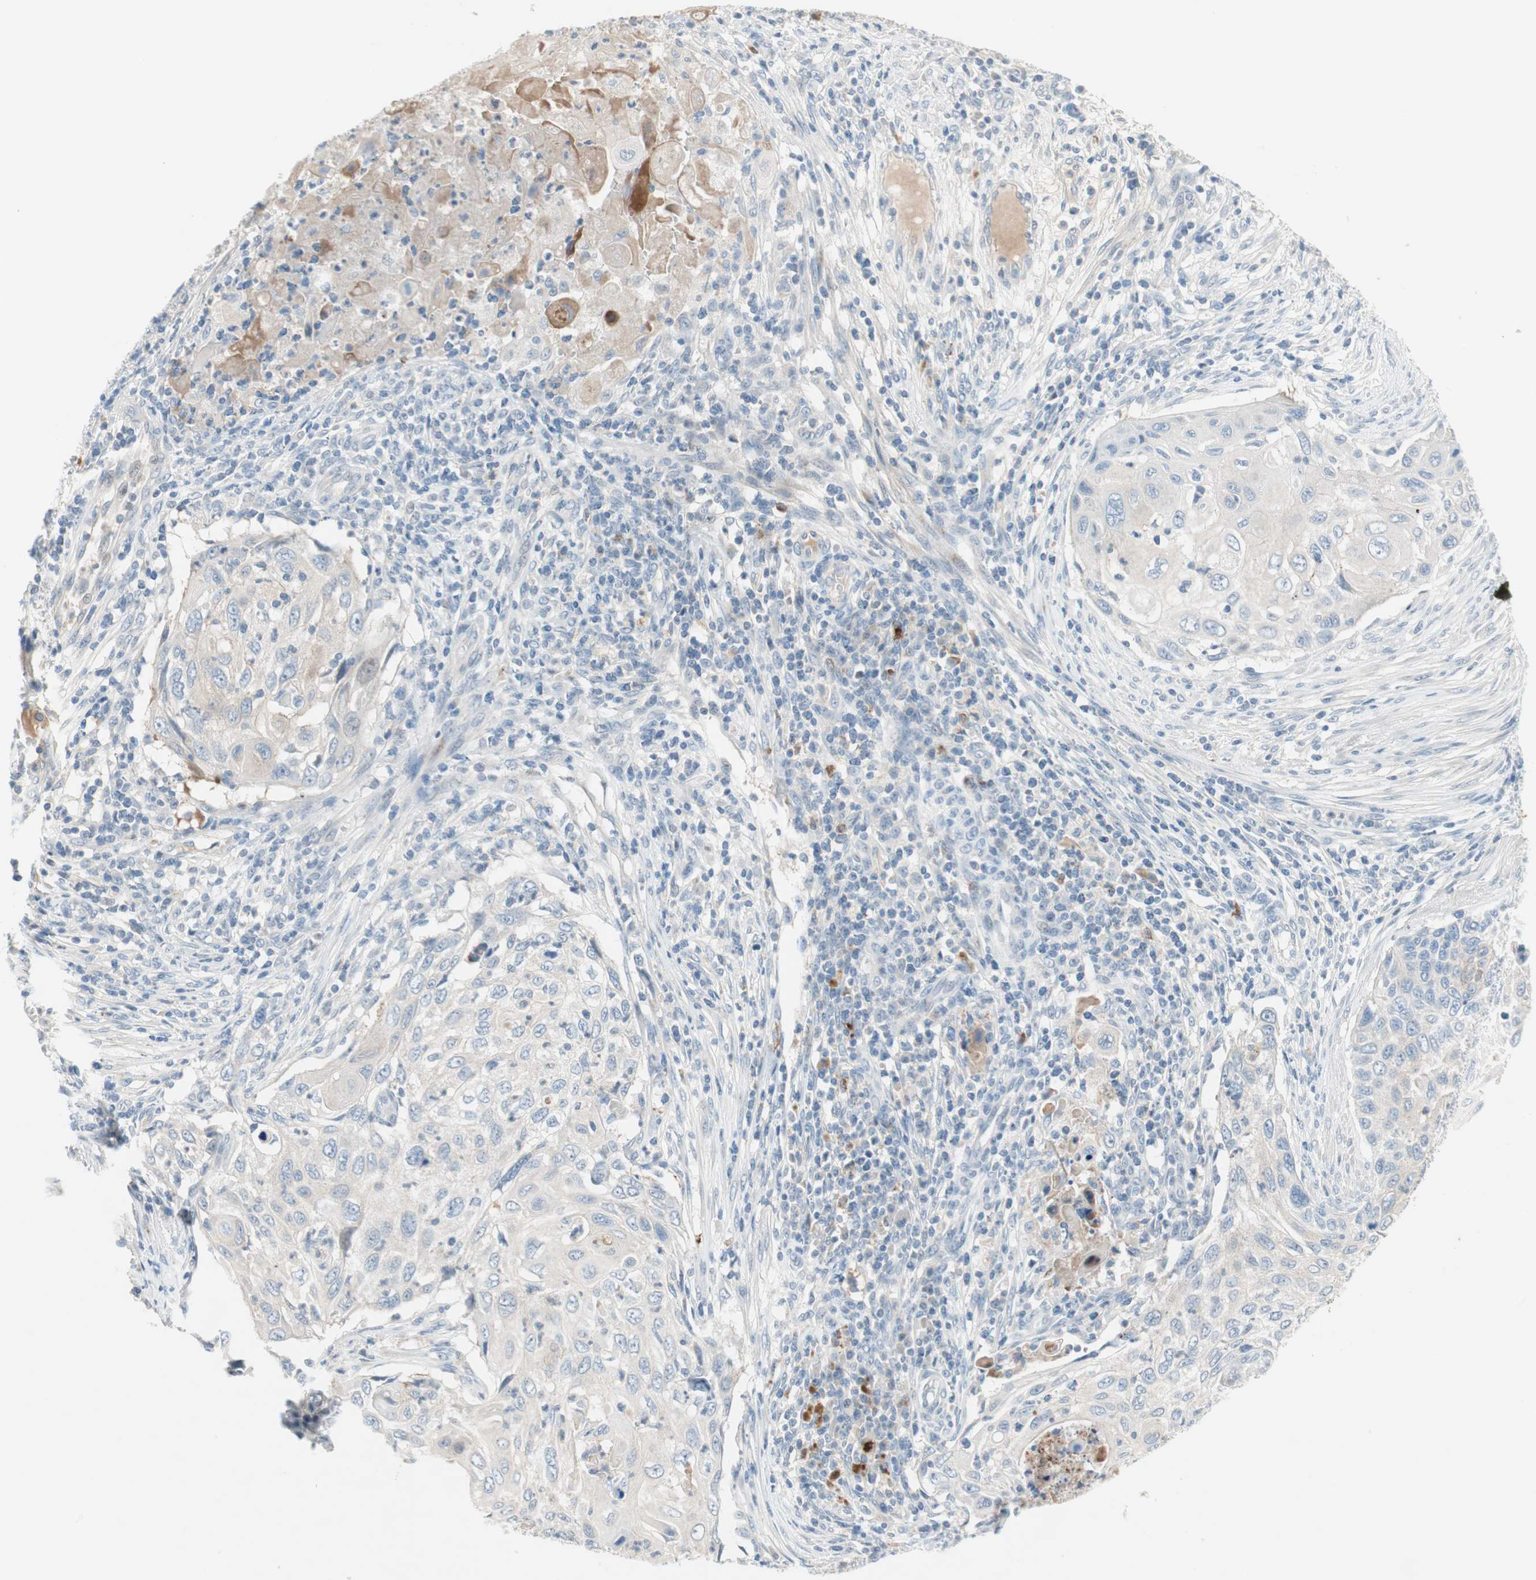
{"staining": {"intensity": "moderate", "quantity": "<25%", "location": "cytoplasmic/membranous"}, "tissue": "cervical cancer", "cell_type": "Tumor cells", "image_type": "cancer", "snomed": [{"axis": "morphology", "description": "Squamous cell carcinoma, NOS"}, {"axis": "topography", "description": "Cervix"}], "caption": "Cervical cancer (squamous cell carcinoma) stained with a brown dye reveals moderate cytoplasmic/membranous positive positivity in approximately <25% of tumor cells.", "gene": "PDZK1", "patient": {"sex": "female", "age": 70}}